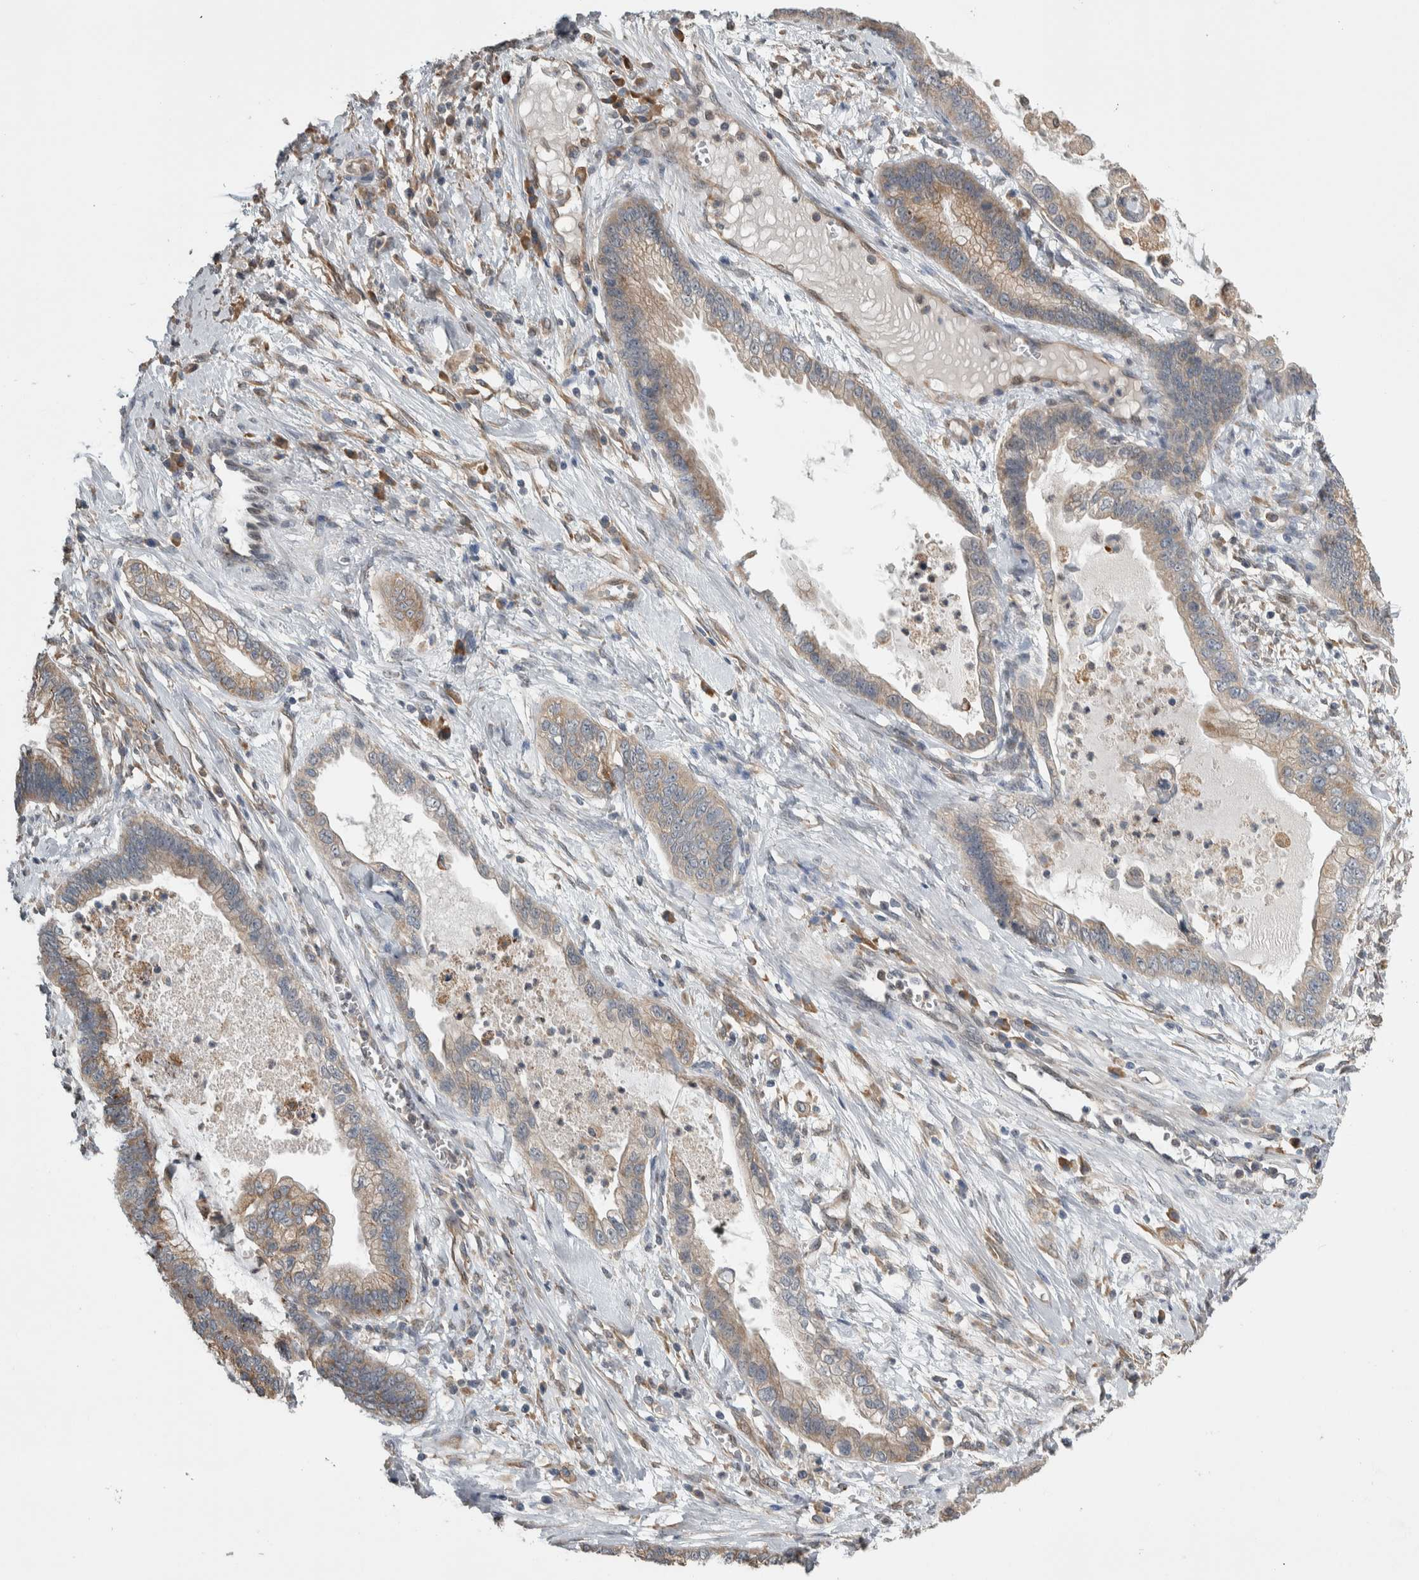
{"staining": {"intensity": "weak", "quantity": ">75%", "location": "cytoplasmic/membranous"}, "tissue": "cervical cancer", "cell_type": "Tumor cells", "image_type": "cancer", "snomed": [{"axis": "morphology", "description": "Adenocarcinoma, NOS"}, {"axis": "topography", "description": "Cervix"}], "caption": "Immunohistochemistry (DAB (3,3'-diaminobenzidine)) staining of cervical cancer exhibits weak cytoplasmic/membranous protein positivity in about >75% of tumor cells.", "gene": "PRDM4", "patient": {"sex": "female", "age": 44}}